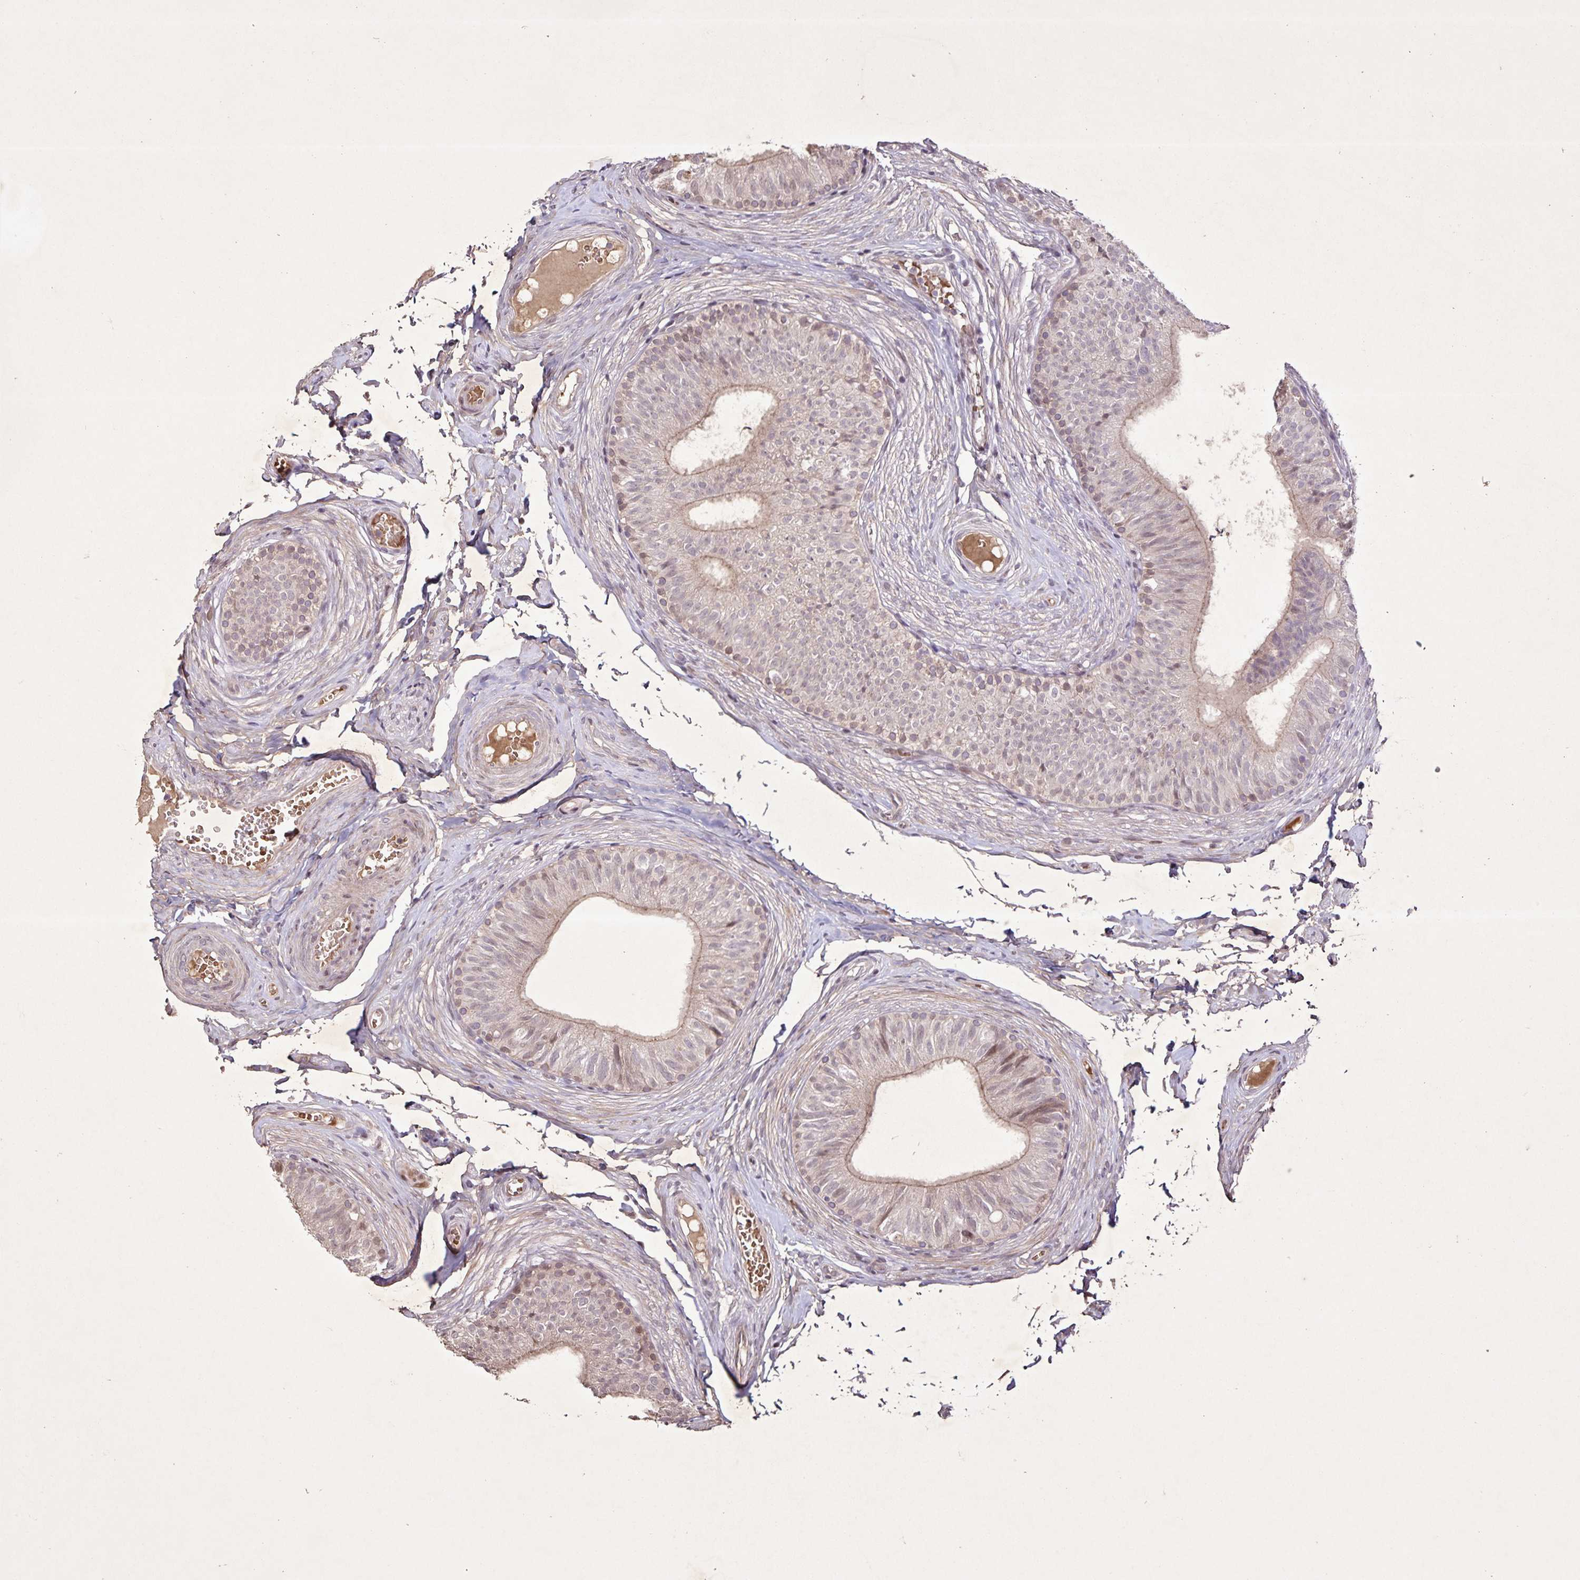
{"staining": {"intensity": "moderate", "quantity": "<25%", "location": "nuclear"}, "tissue": "epididymis", "cell_type": "Glandular cells", "image_type": "normal", "snomed": [{"axis": "morphology", "description": "Normal tissue, NOS"}, {"axis": "topography", "description": "Epididymis, spermatic cord, NOS"}, {"axis": "topography", "description": "Epididymis"}, {"axis": "topography", "description": "Peripheral nerve tissue"}], "caption": "Moderate nuclear positivity is present in approximately <25% of glandular cells in benign epididymis.", "gene": "GDF2", "patient": {"sex": "male", "age": 29}}